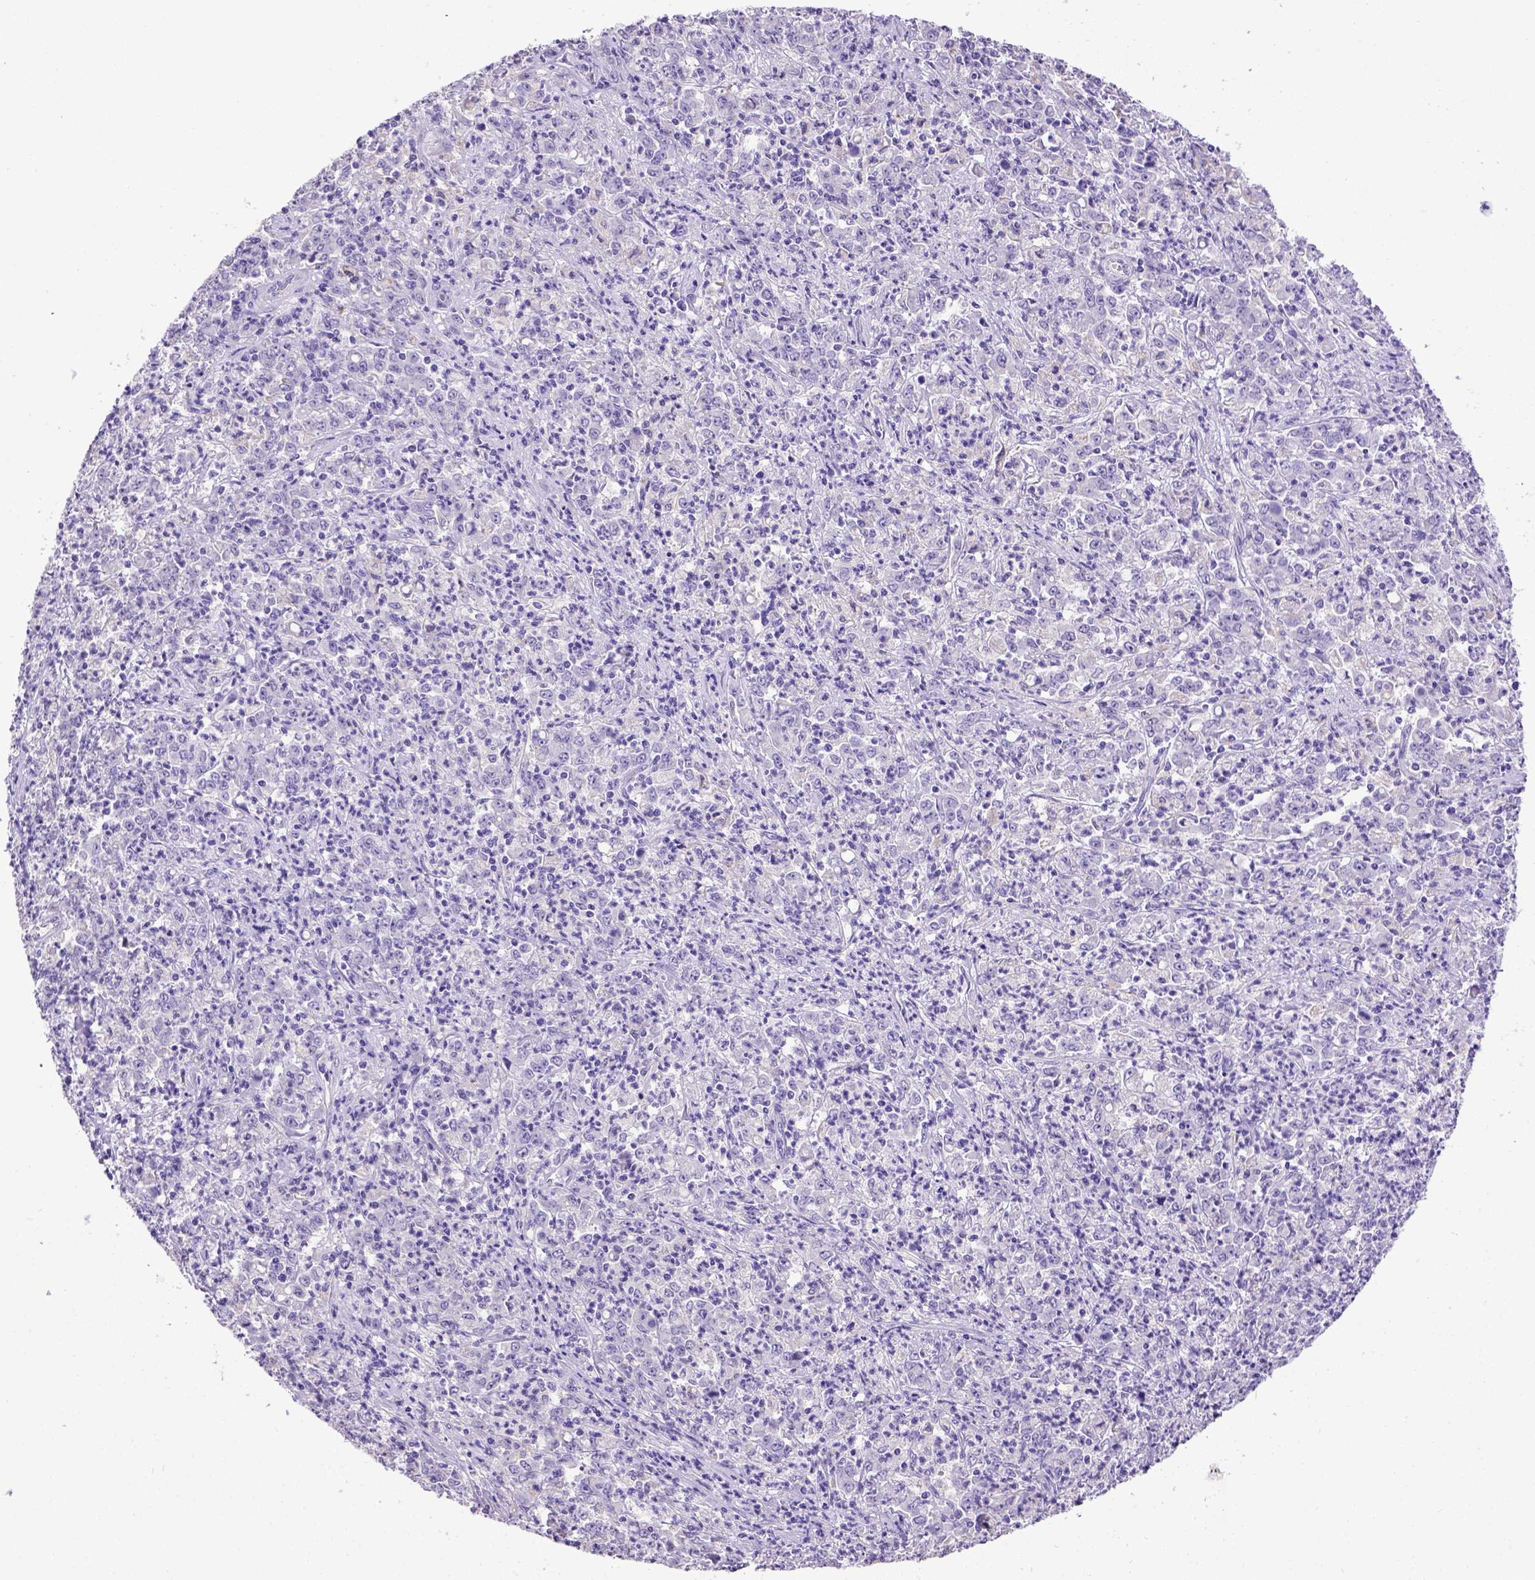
{"staining": {"intensity": "negative", "quantity": "none", "location": "none"}, "tissue": "stomach cancer", "cell_type": "Tumor cells", "image_type": "cancer", "snomed": [{"axis": "morphology", "description": "Adenocarcinoma, NOS"}, {"axis": "topography", "description": "Stomach, lower"}], "caption": "Immunohistochemistry (IHC) image of neoplastic tissue: human stomach cancer (adenocarcinoma) stained with DAB (3,3'-diaminobenzidine) reveals no significant protein expression in tumor cells.", "gene": "SPEF1", "patient": {"sex": "female", "age": 71}}